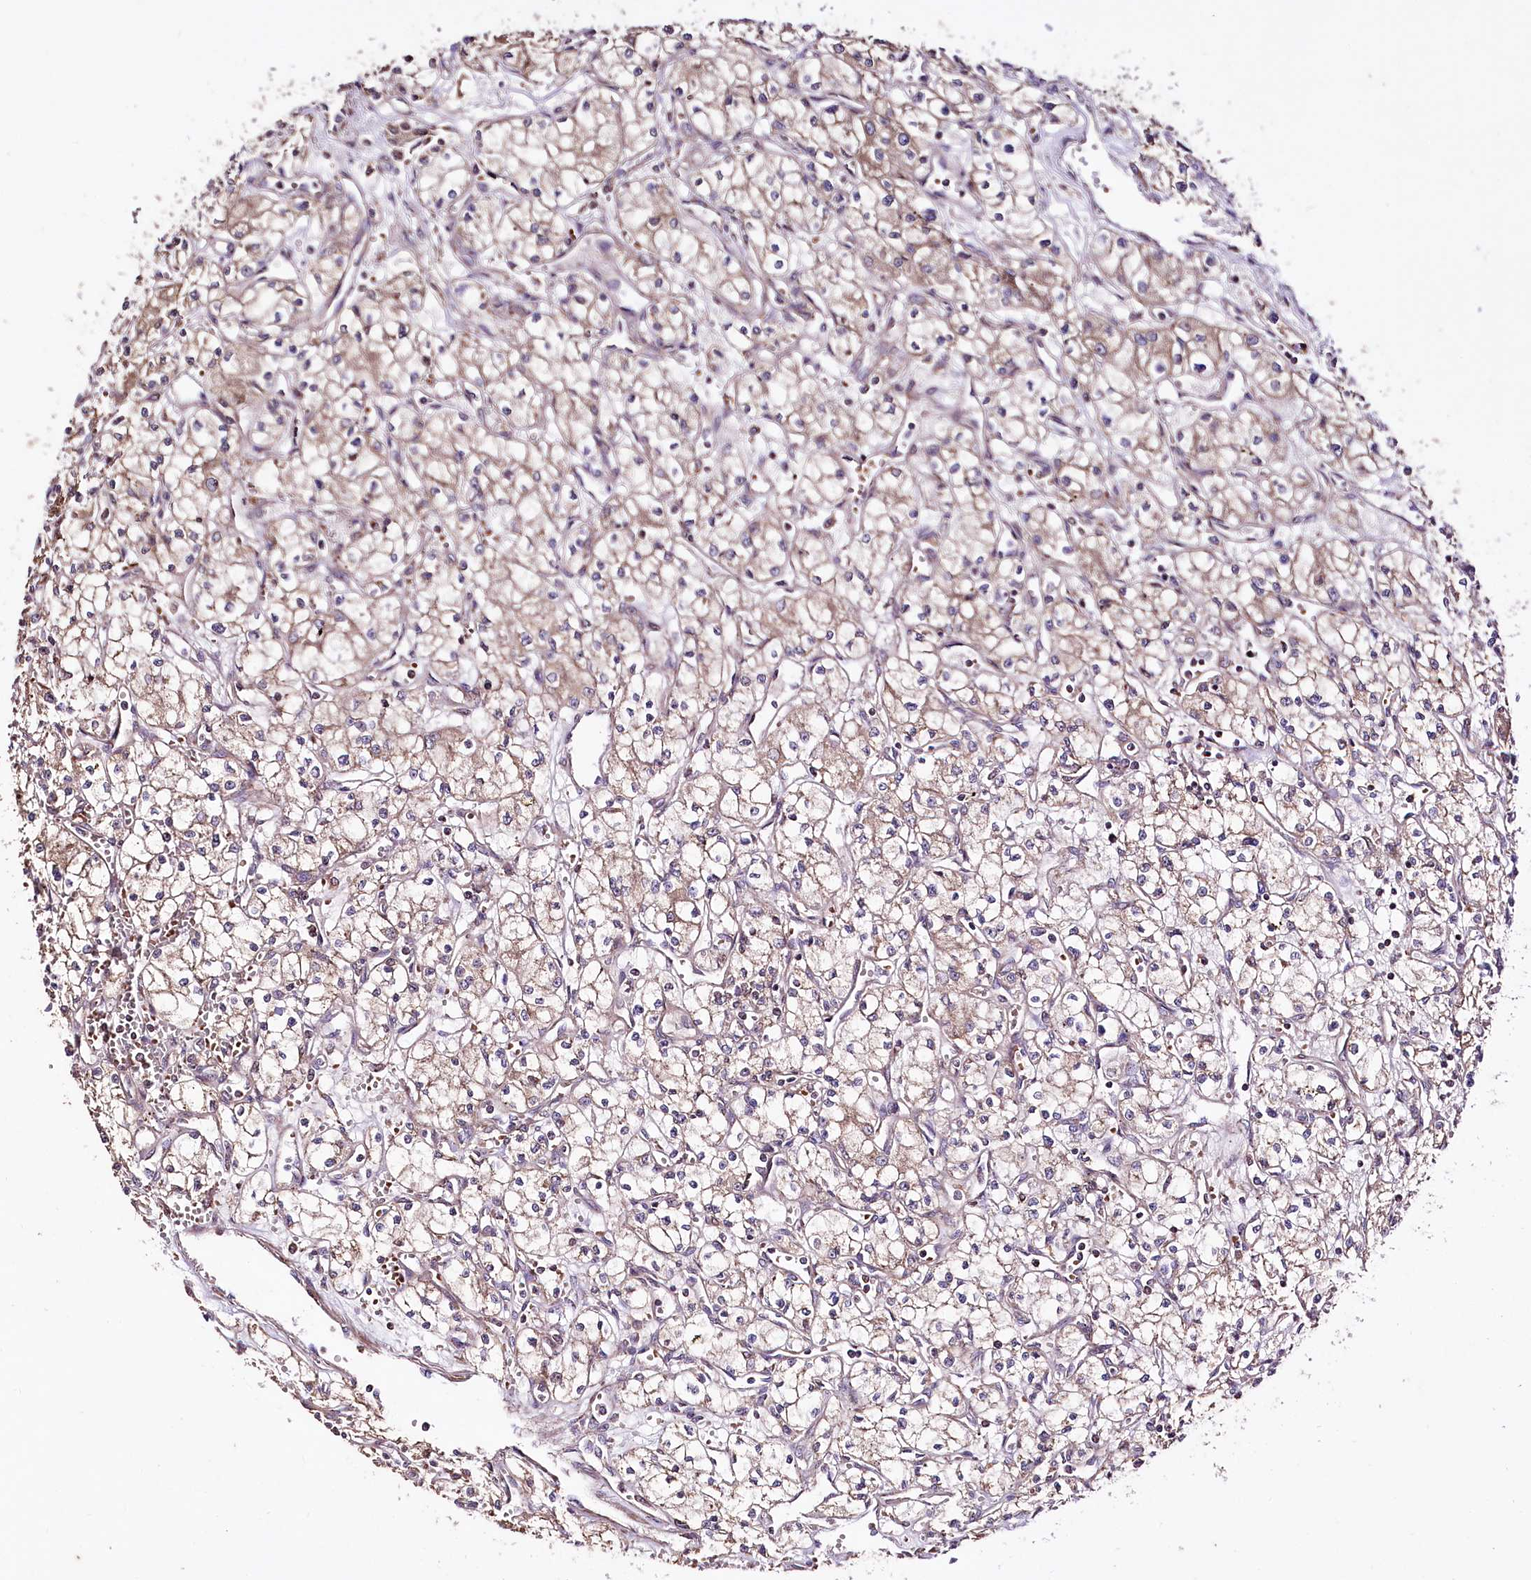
{"staining": {"intensity": "weak", "quantity": ">75%", "location": "cytoplasmic/membranous"}, "tissue": "renal cancer", "cell_type": "Tumor cells", "image_type": "cancer", "snomed": [{"axis": "morphology", "description": "Adenocarcinoma, NOS"}, {"axis": "topography", "description": "Kidney"}], "caption": "Protein expression analysis of human adenocarcinoma (renal) reveals weak cytoplasmic/membranous positivity in about >75% of tumor cells.", "gene": "WWC1", "patient": {"sex": "male", "age": 59}}